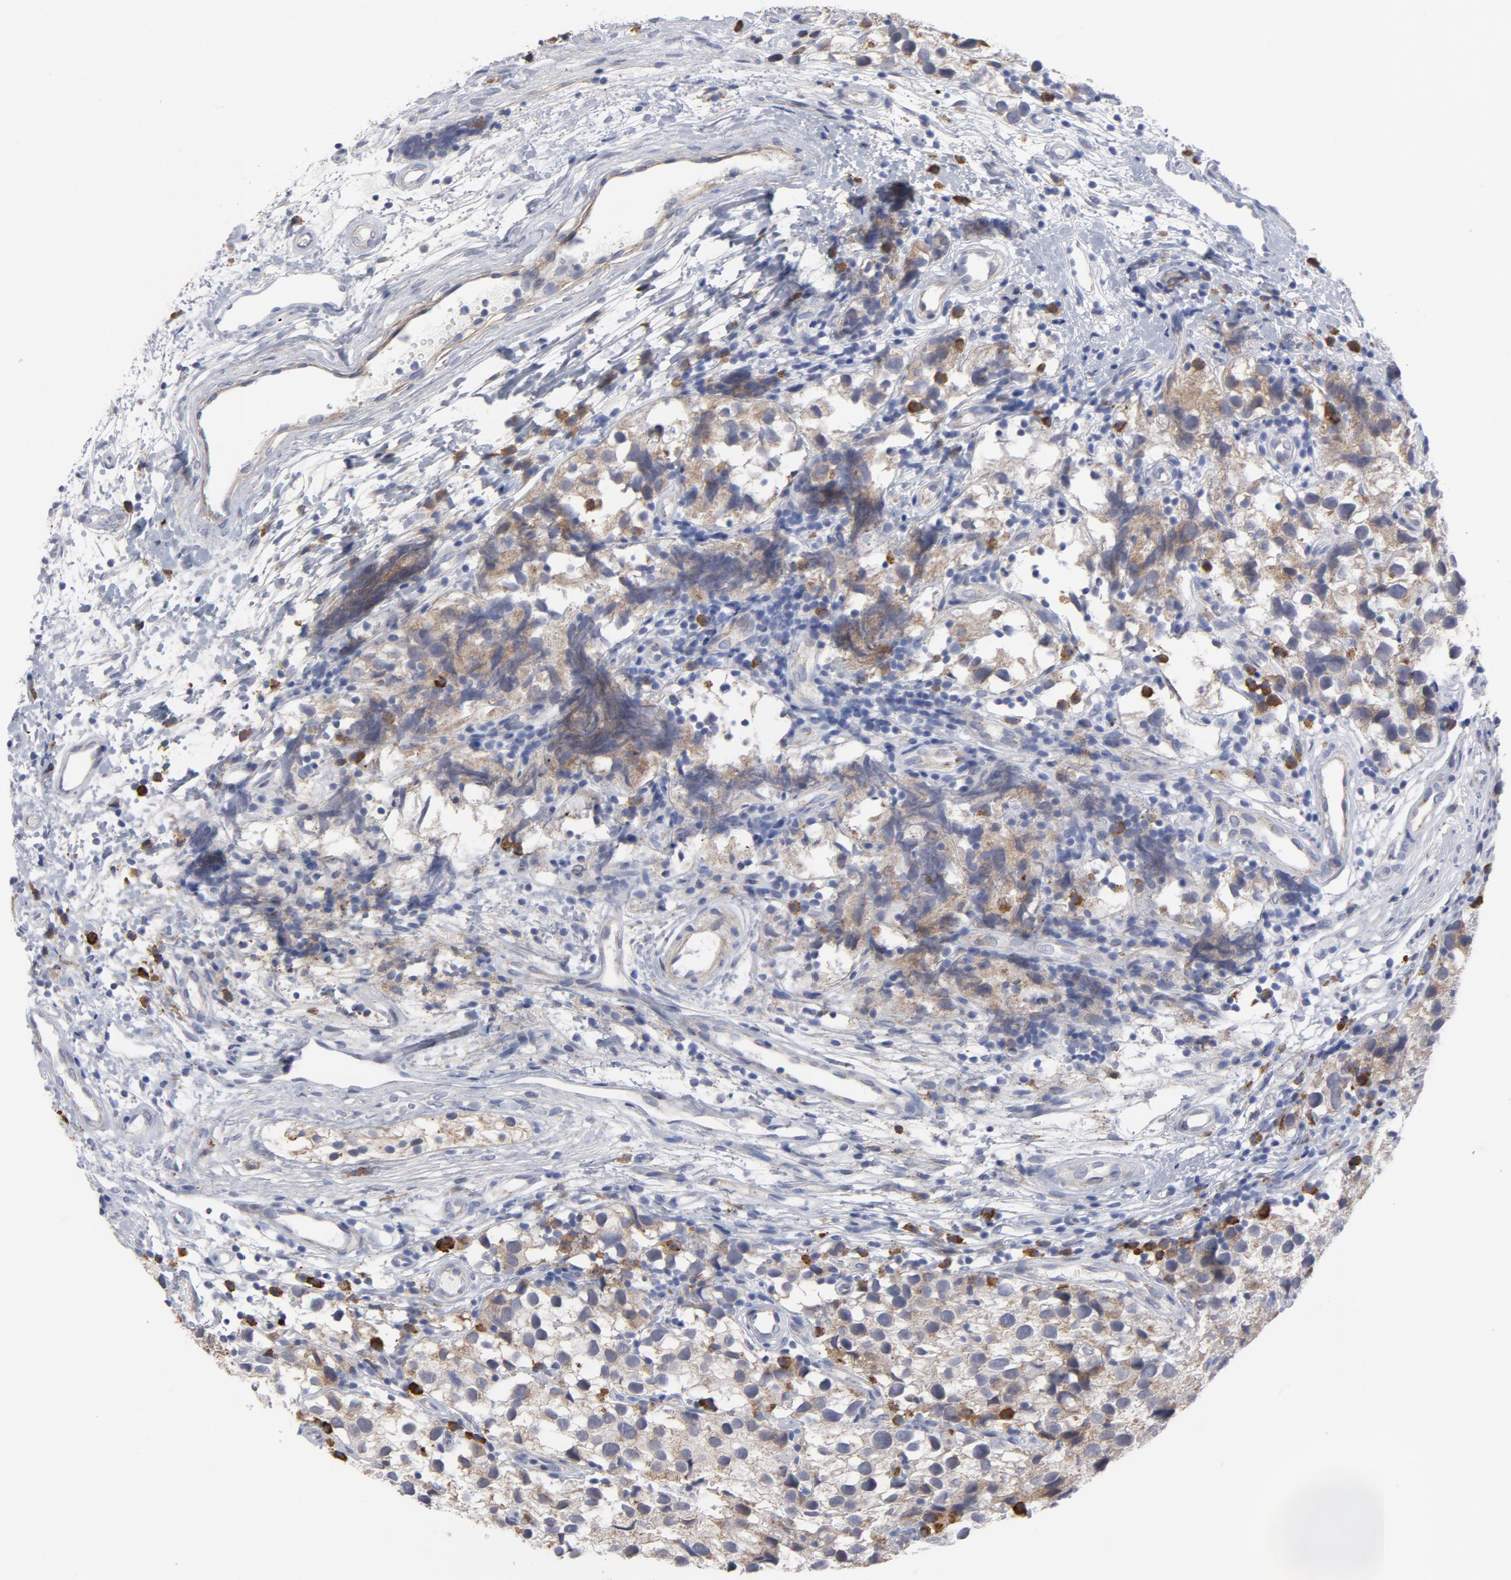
{"staining": {"intensity": "weak", "quantity": "<25%", "location": "cytoplasmic/membranous"}, "tissue": "testis cancer", "cell_type": "Tumor cells", "image_type": "cancer", "snomed": [{"axis": "morphology", "description": "Seminoma, NOS"}, {"axis": "topography", "description": "Testis"}], "caption": "This is an immunohistochemistry (IHC) histopathology image of human seminoma (testis). There is no staining in tumor cells.", "gene": "RAPGEF3", "patient": {"sex": "male", "age": 39}}